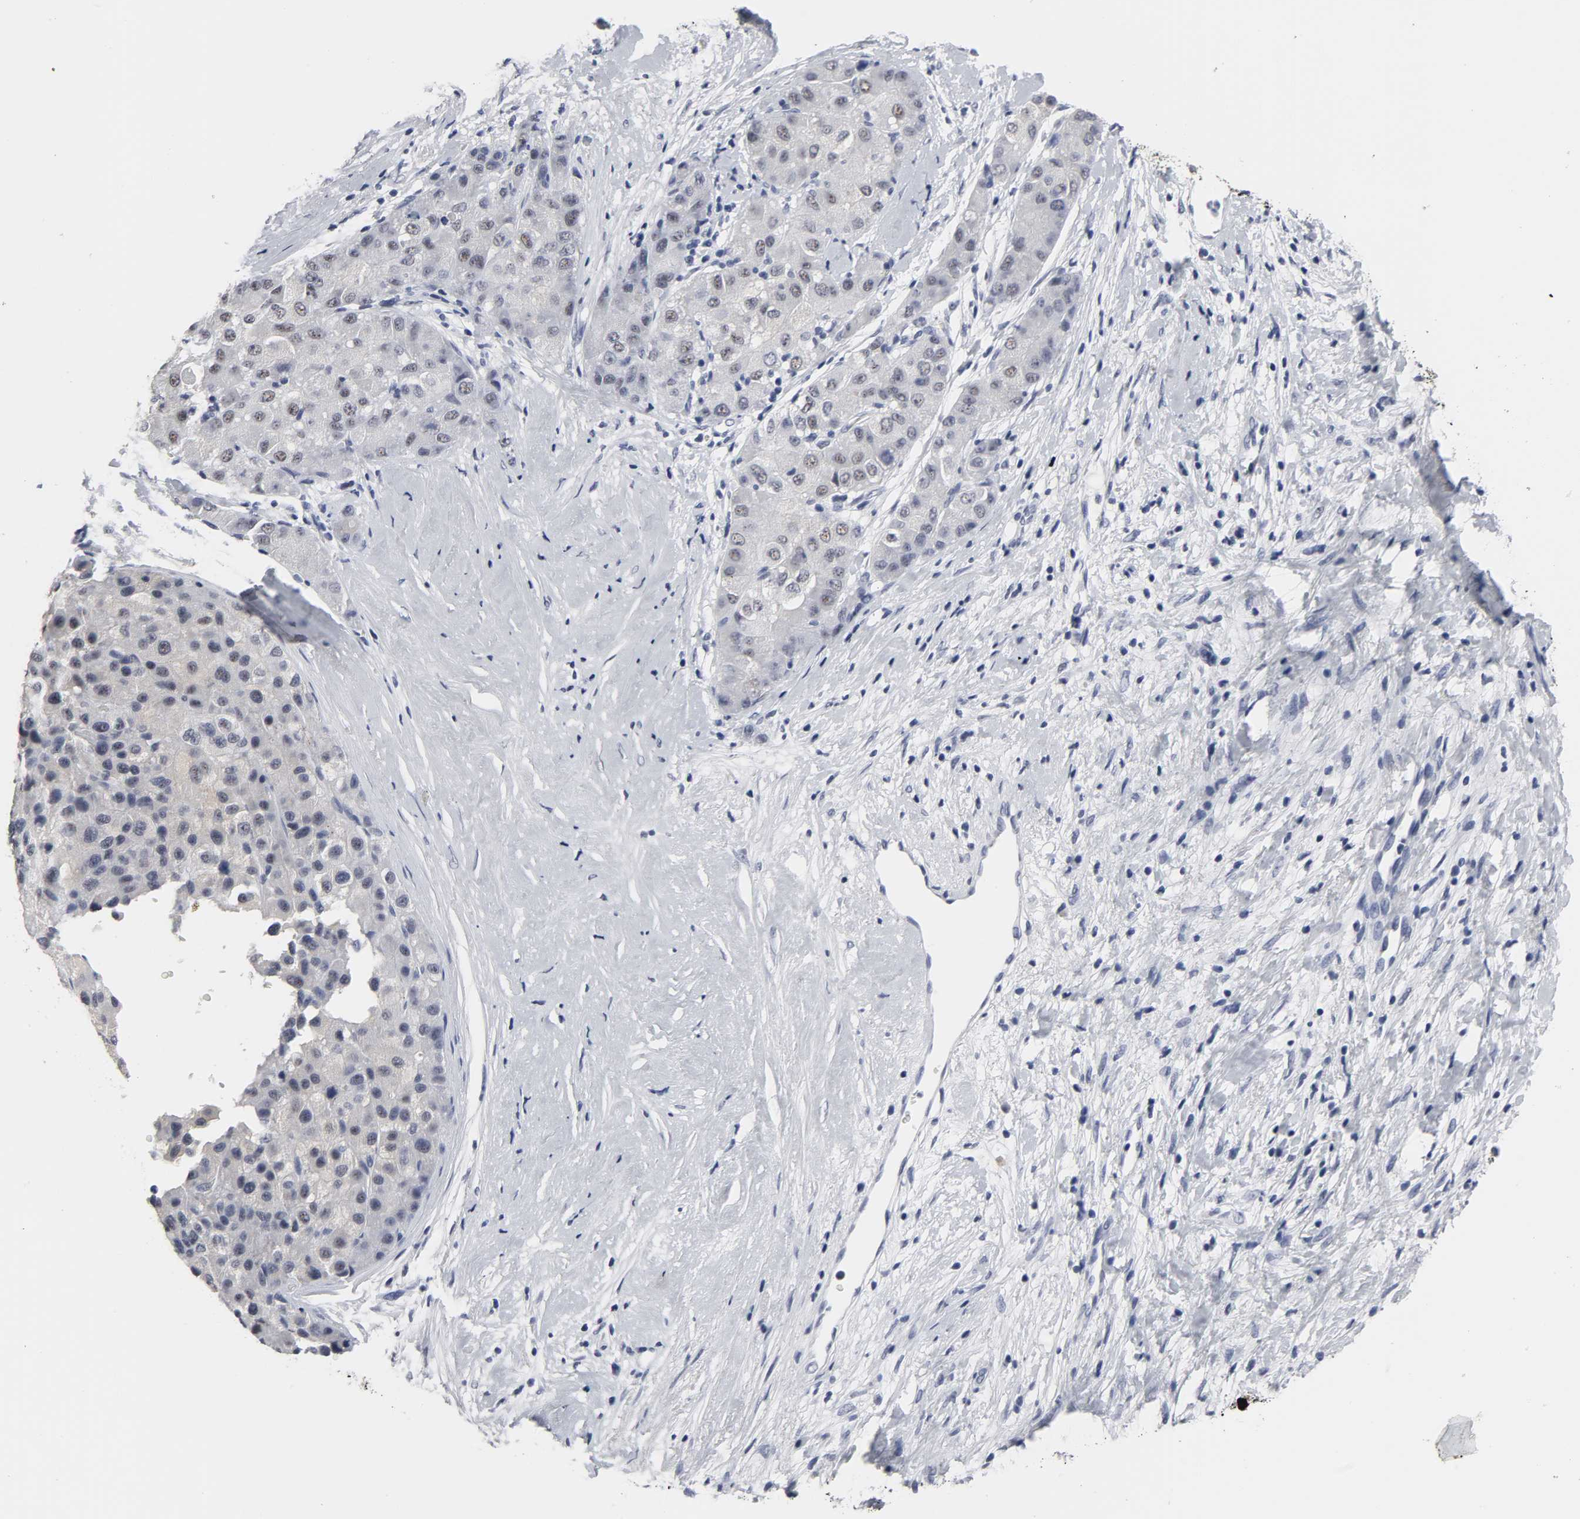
{"staining": {"intensity": "weak", "quantity": "25%-75%", "location": "nuclear"}, "tissue": "liver cancer", "cell_type": "Tumor cells", "image_type": "cancer", "snomed": [{"axis": "morphology", "description": "Carcinoma, Hepatocellular, NOS"}, {"axis": "topography", "description": "Liver"}], "caption": "Immunohistochemistry (DAB (3,3'-diaminobenzidine)) staining of liver hepatocellular carcinoma displays weak nuclear protein positivity in about 25%-75% of tumor cells. (Brightfield microscopy of DAB IHC at high magnification).", "gene": "GRHL2", "patient": {"sex": "male", "age": 80}}